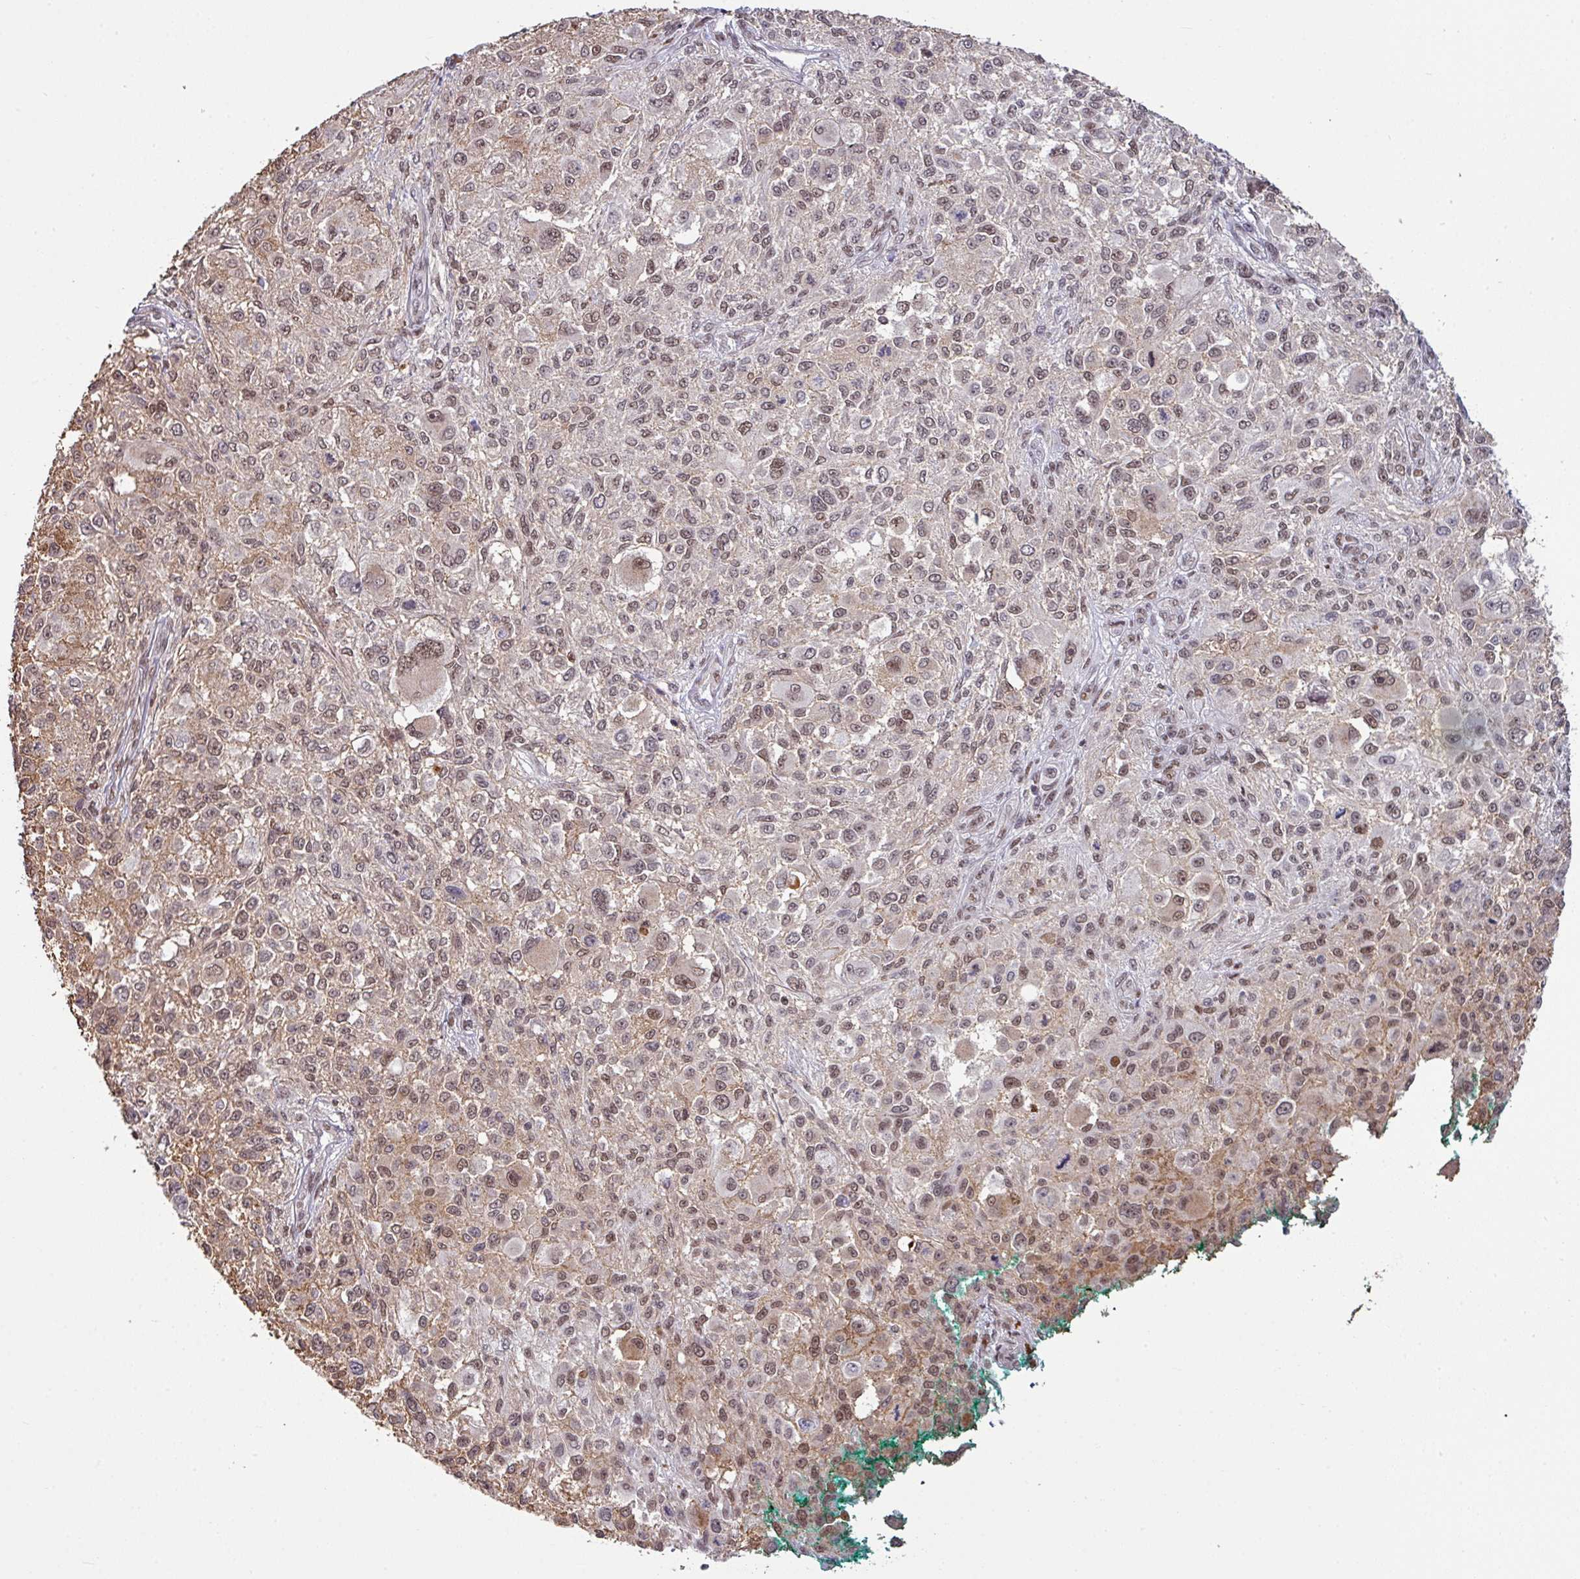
{"staining": {"intensity": "moderate", "quantity": ">75%", "location": "nuclear"}, "tissue": "melanoma", "cell_type": "Tumor cells", "image_type": "cancer", "snomed": [{"axis": "morphology", "description": "Necrosis, NOS"}, {"axis": "morphology", "description": "Malignant melanoma, NOS"}, {"axis": "topography", "description": "Skin"}], "caption": "This histopathology image shows IHC staining of melanoma, with medium moderate nuclear staining in about >75% of tumor cells.", "gene": "PHF23", "patient": {"sex": "female", "age": 87}}